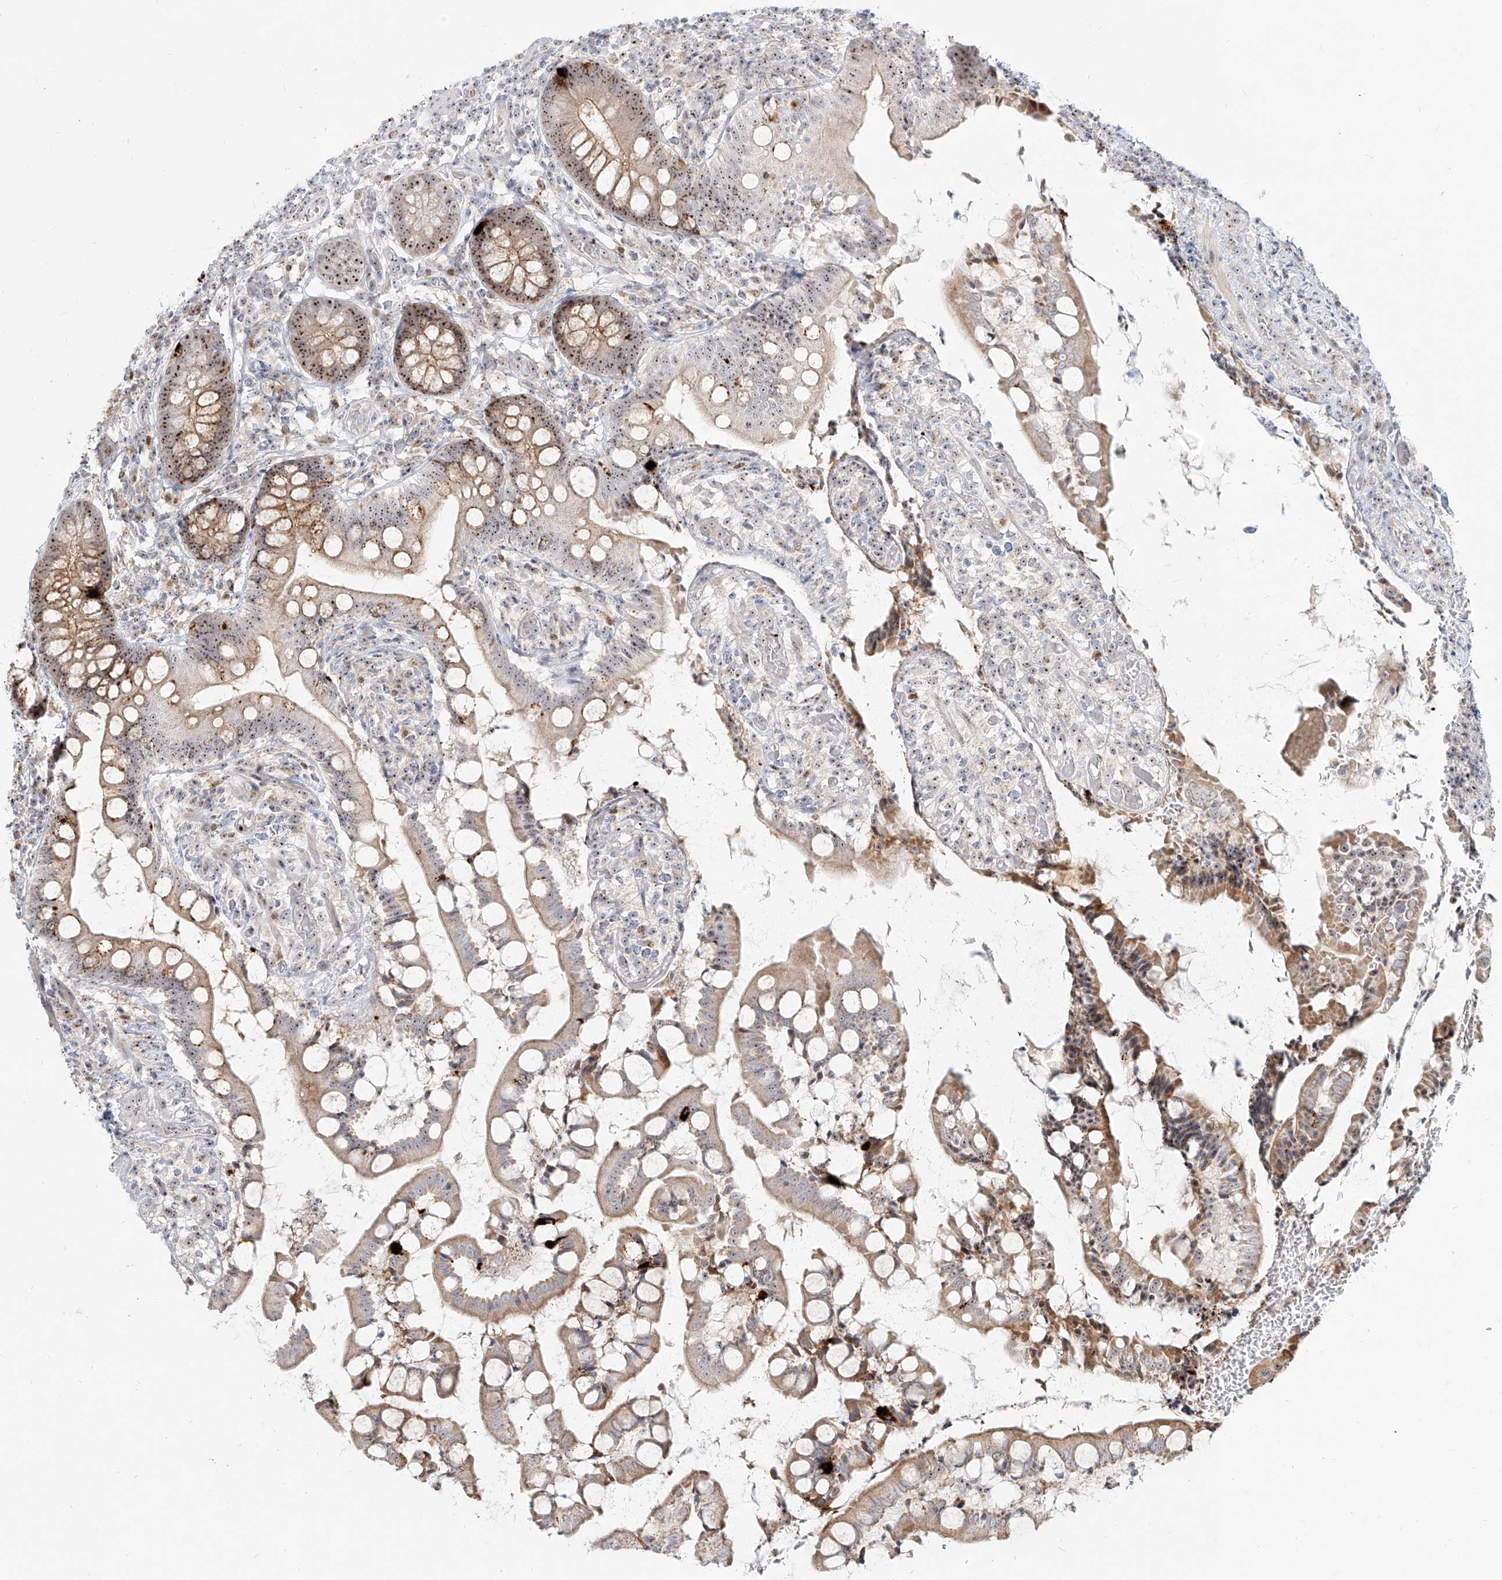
{"staining": {"intensity": "moderate", "quantity": ">75%", "location": "cytoplasmic/membranous,nuclear"}, "tissue": "small intestine", "cell_type": "Glandular cells", "image_type": "normal", "snomed": [{"axis": "morphology", "description": "Normal tissue, NOS"}, {"axis": "topography", "description": "Small intestine"}], "caption": "This is a histology image of IHC staining of normal small intestine, which shows moderate expression in the cytoplasmic/membranous,nuclear of glandular cells.", "gene": "BYSL", "patient": {"sex": "male", "age": 52}}